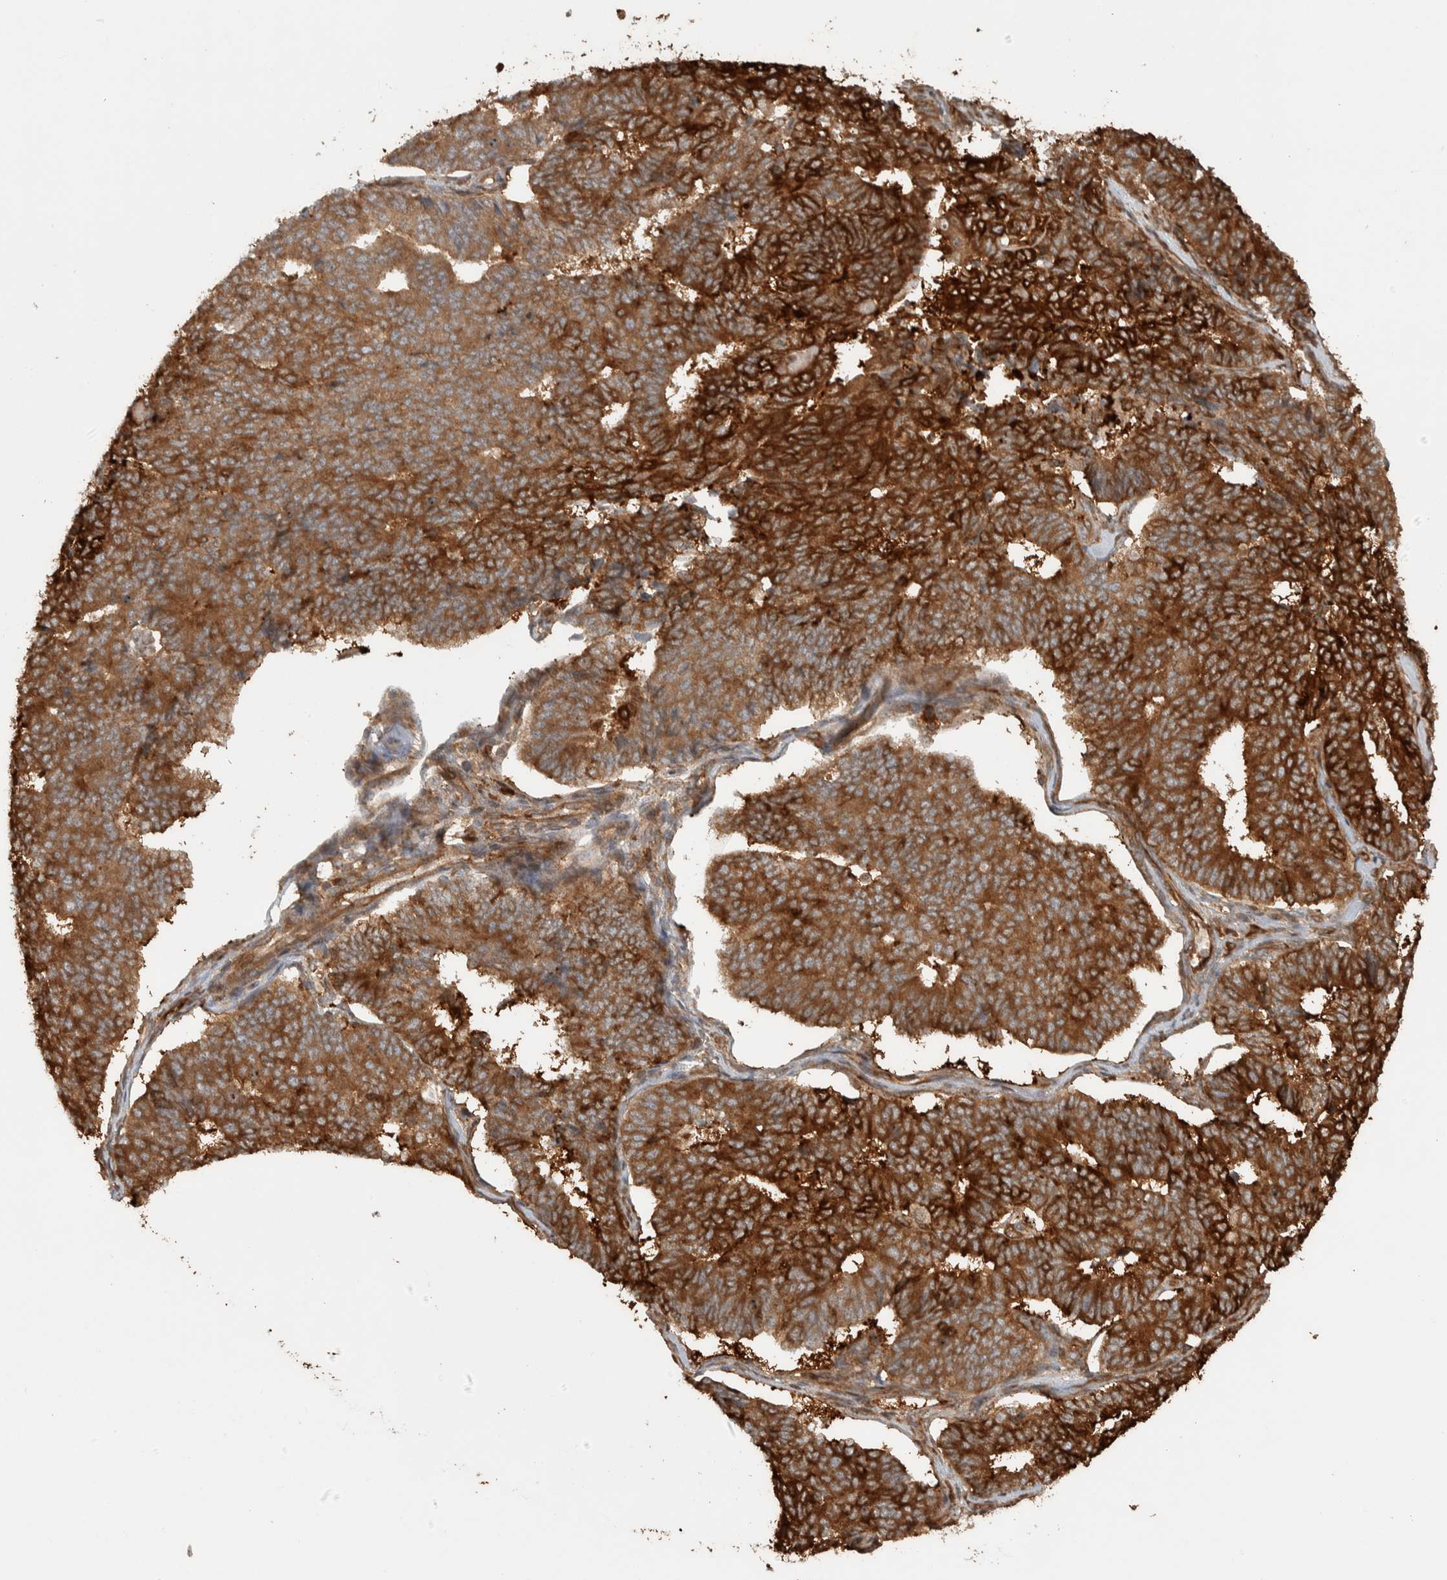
{"staining": {"intensity": "strong", "quantity": ">75%", "location": "cytoplasmic/membranous"}, "tissue": "endometrial cancer", "cell_type": "Tumor cells", "image_type": "cancer", "snomed": [{"axis": "morphology", "description": "Adenocarcinoma, NOS"}, {"axis": "topography", "description": "Endometrium"}], "caption": "Immunohistochemical staining of endometrial cancer (adenocarcinoma) demonstrates high levels of strong cytoplasmic/membranous protein staining in about >75% of tumor cells. (IHC, brightfield microscopy, high magnification).", "gene": "CNTROB", "patient": {"sex": "female", "age": 70}}